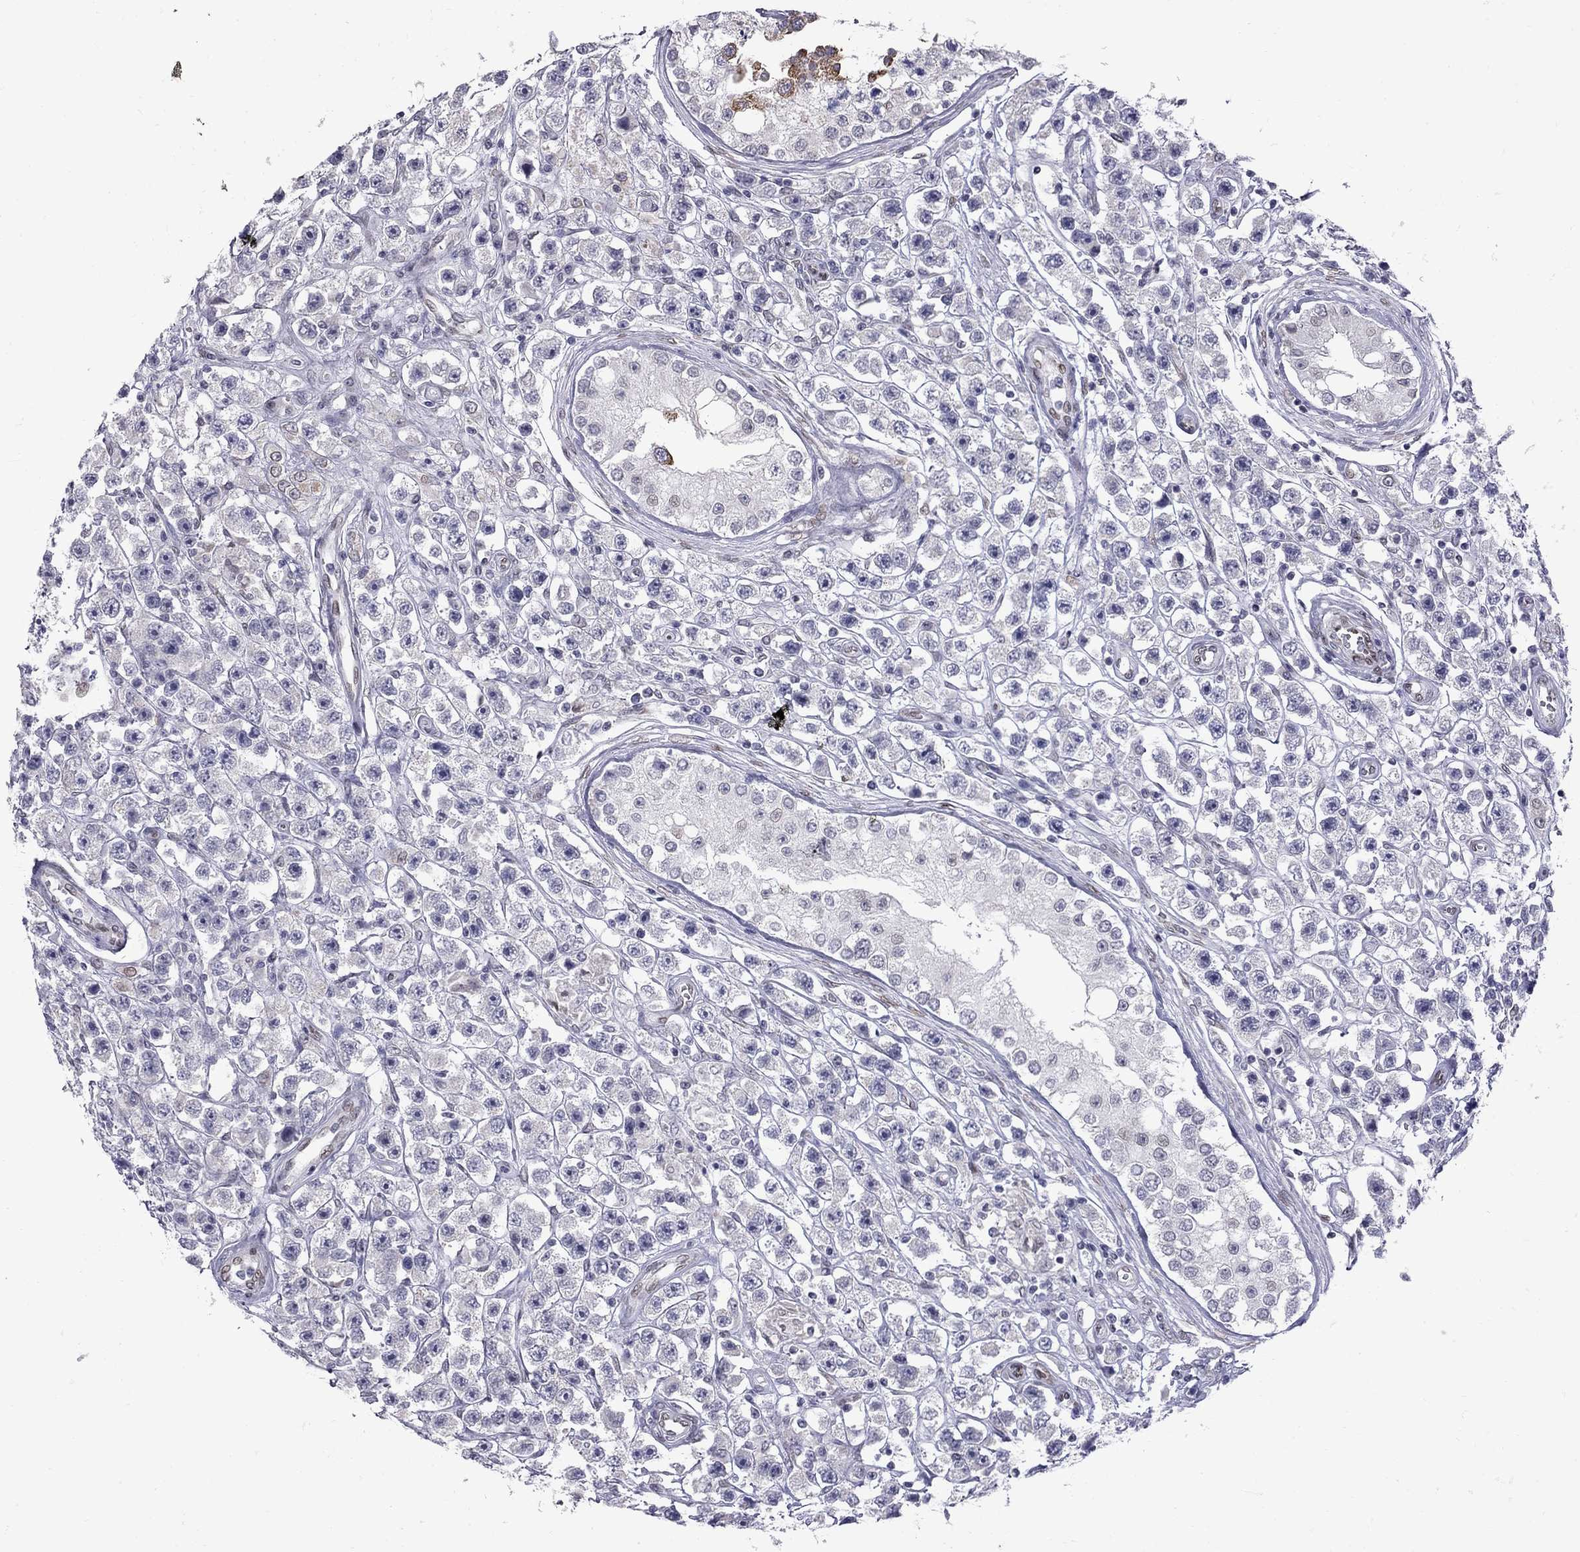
{"staining": {"intensity": "negative", "quantity": "none", "location": "none"}, "tissue": "testis cancer", "cell_type": "Tumor cells", "image_type": "cancer", "snomed": [{"axis": "morphology", "description": "Seminoma, NOS"}, {"axis": "topography", "description": "Testis"}], "caption": "A high-resolution micrograph shows immunohistochemistry (IHC) staining of testis seminoma, which demonstrates no significant expression in tumor cells.", "gene": "CLTCL1", "patient": {"sex": "male", "age": 45}}